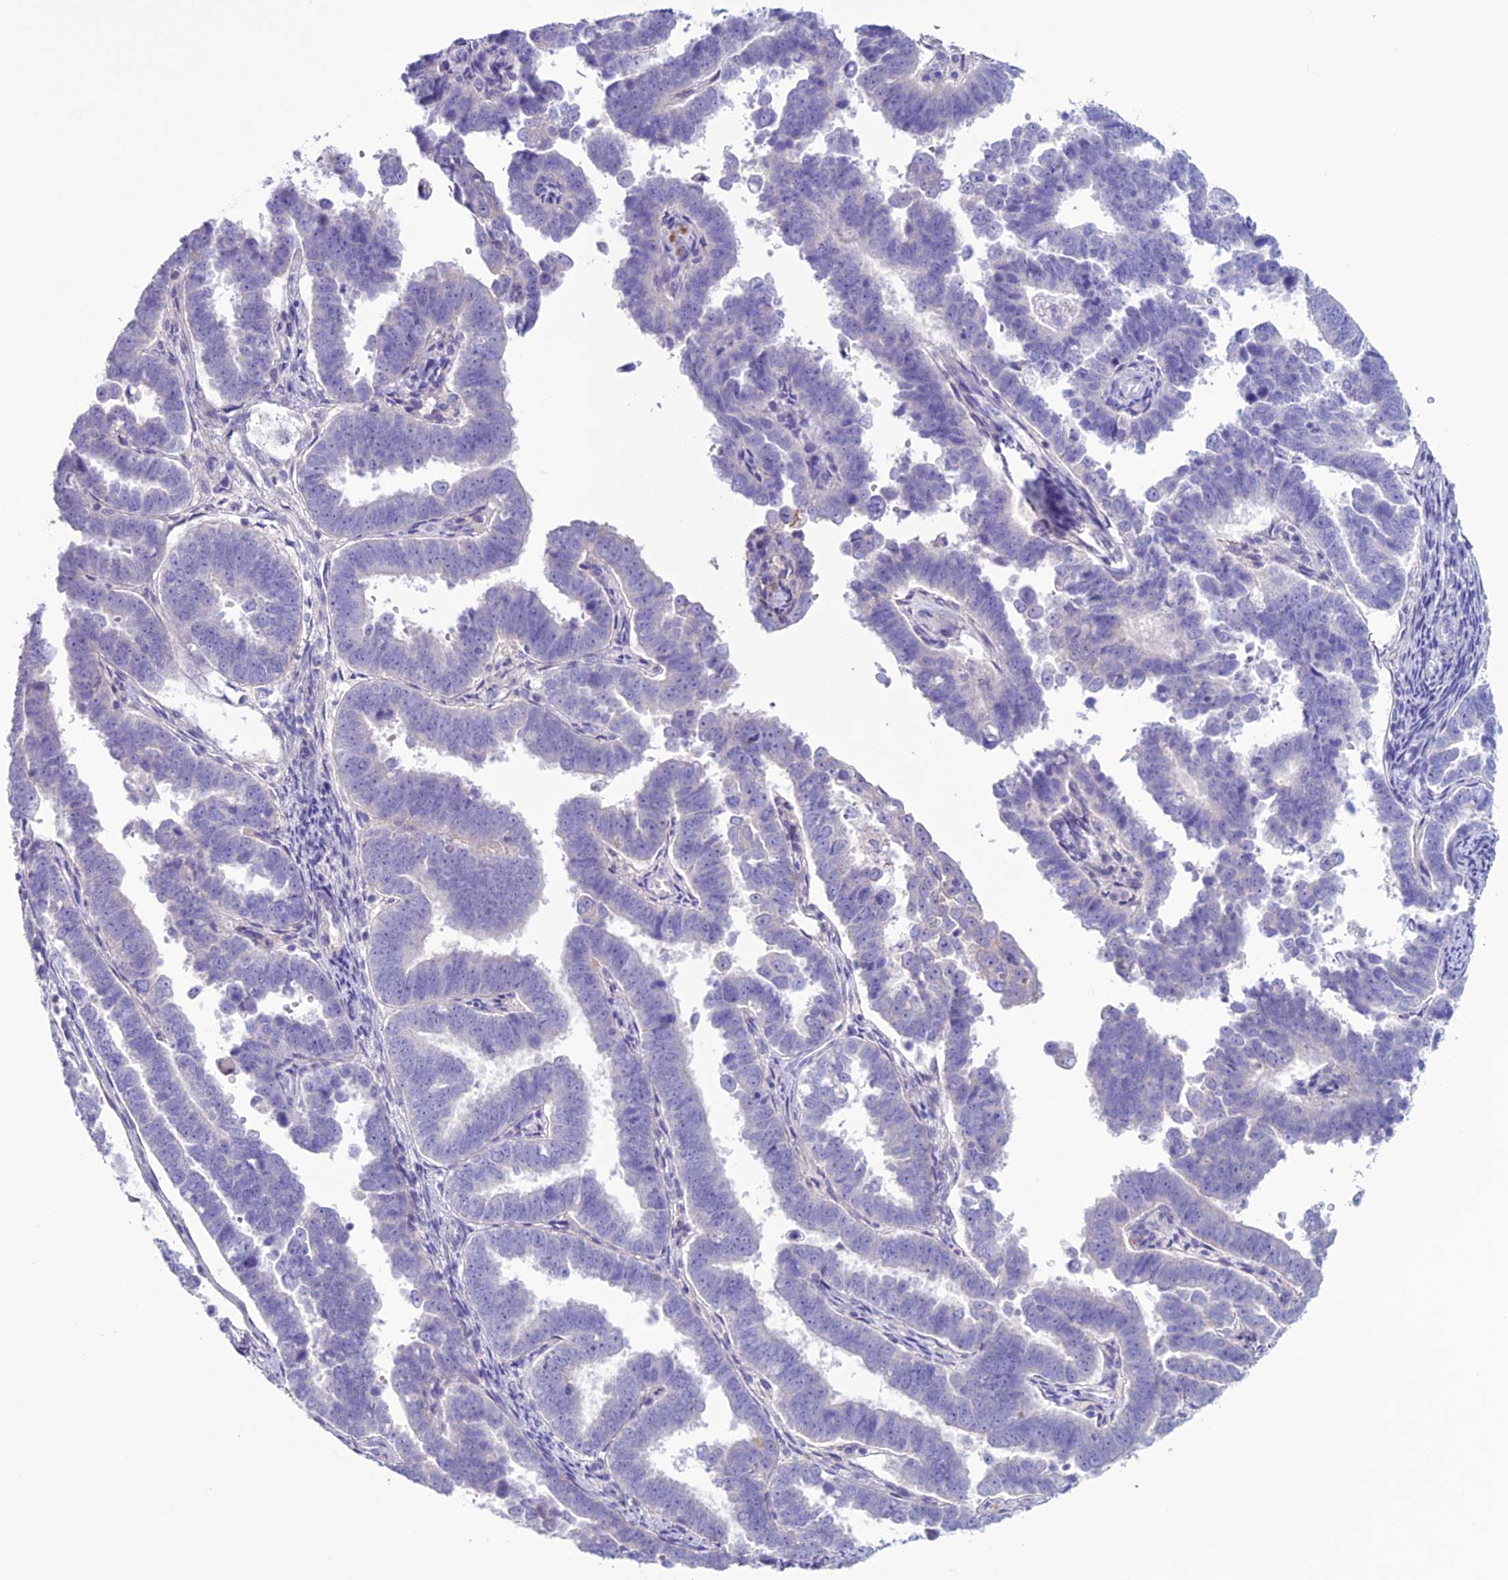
{"staining": {"intensity": "negative", "quantity": "none", "location": "none"}, "tissue": "endometrial cancer", "cell_type": "Tumor cells", "image_type": "cancer", "snomed": [{"axis": "morphology", "description": "Adenocarcinoma, NOS"}, {"axis": "topography", "description": "Endometrium"}], "caption": "DAB (3,3'-diaminobenzidine) immunohistochemical staining of endometrial cancer displays no significant staining in tumor cells.", "gene": "CLEC2L", "patient": {"sex": "female", "age": 75}}